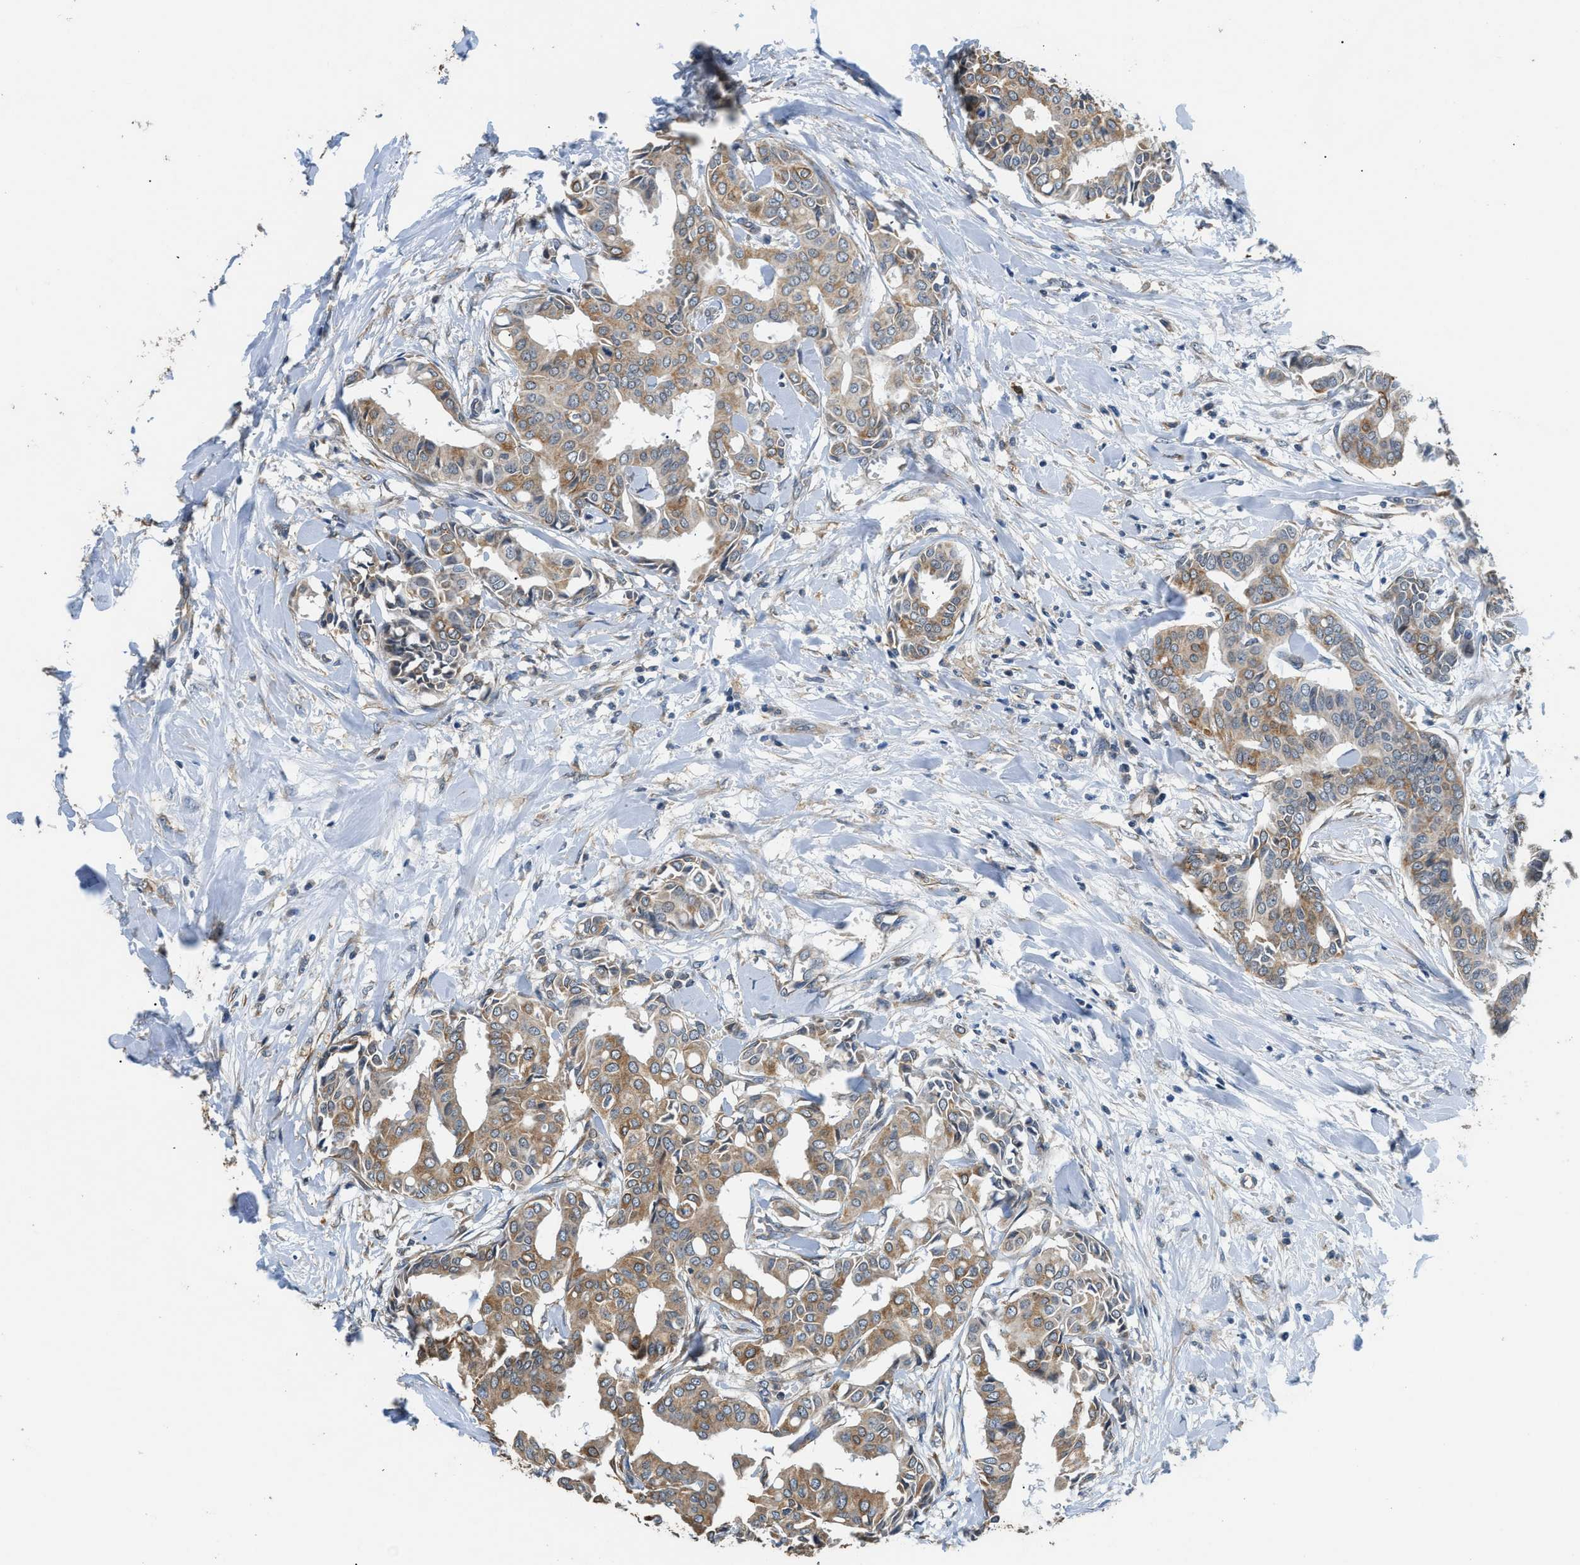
{"staining": {"intensity": "moderate", "quantity": ">75%", "location": "cytoplasmic/membranous"}, "tissue": "head and neck cancer", "cell_type": "Tumor cells", "image_type": "cancer", "snomed": [{"axis": "morphology", "description": "Adenocarcinoma, NOS"}, {"axis": "topography", "description": "Salivary gland"}, {"axis": "topography", "description": "Head-Neck"}], "caption": "Protein expression analysis of human head and neck adenocarcinoma reveals moderate cytoplasmic/membranous positivity in about >75% of tumor cells.", "gene": "SSH2", "patient": {"sex": "female", "age": 59}}